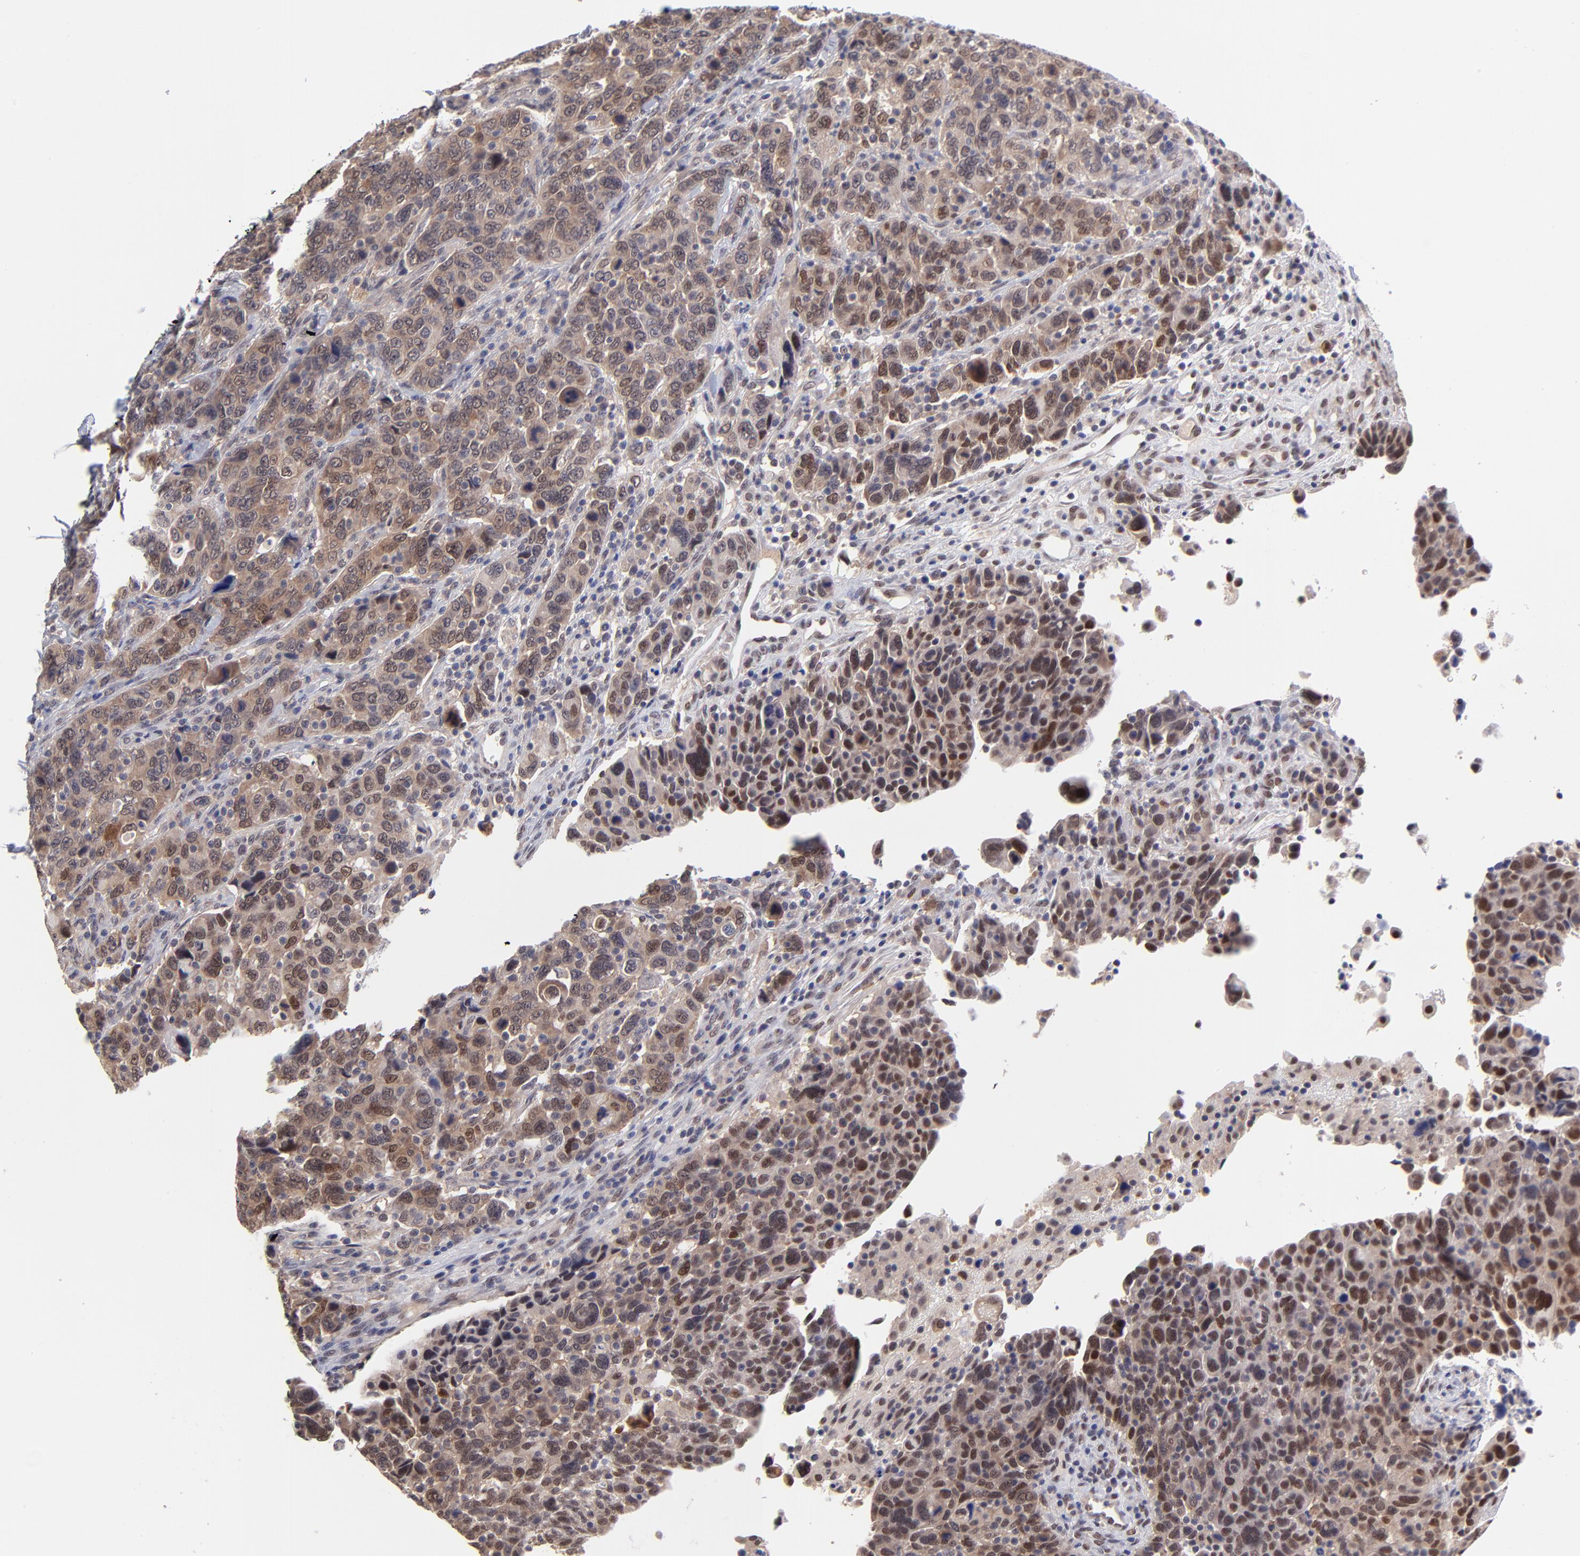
{"staining": {"intensity": "moderate", "quantity": ">75%", "location": "cytoplasmic/membranous"}, "tissue": "breast cancer", "cell_type": "Tumor cells", "image_type": "cancer", "snomed": [{"axis": "morphology", "description": "Duct carcinoma"}, {"axis": "topography", "description": "Breast"}], "caption": "DAB (3,3'-diaminobenzidine) immunohistochemical staining of breast cancer exhibits moderate cytoplasmic/membranous protein positivity in about >75% of tumor cells.", "gene": "UBE2E3", "patient": {"sex": "female", "age": 37}}